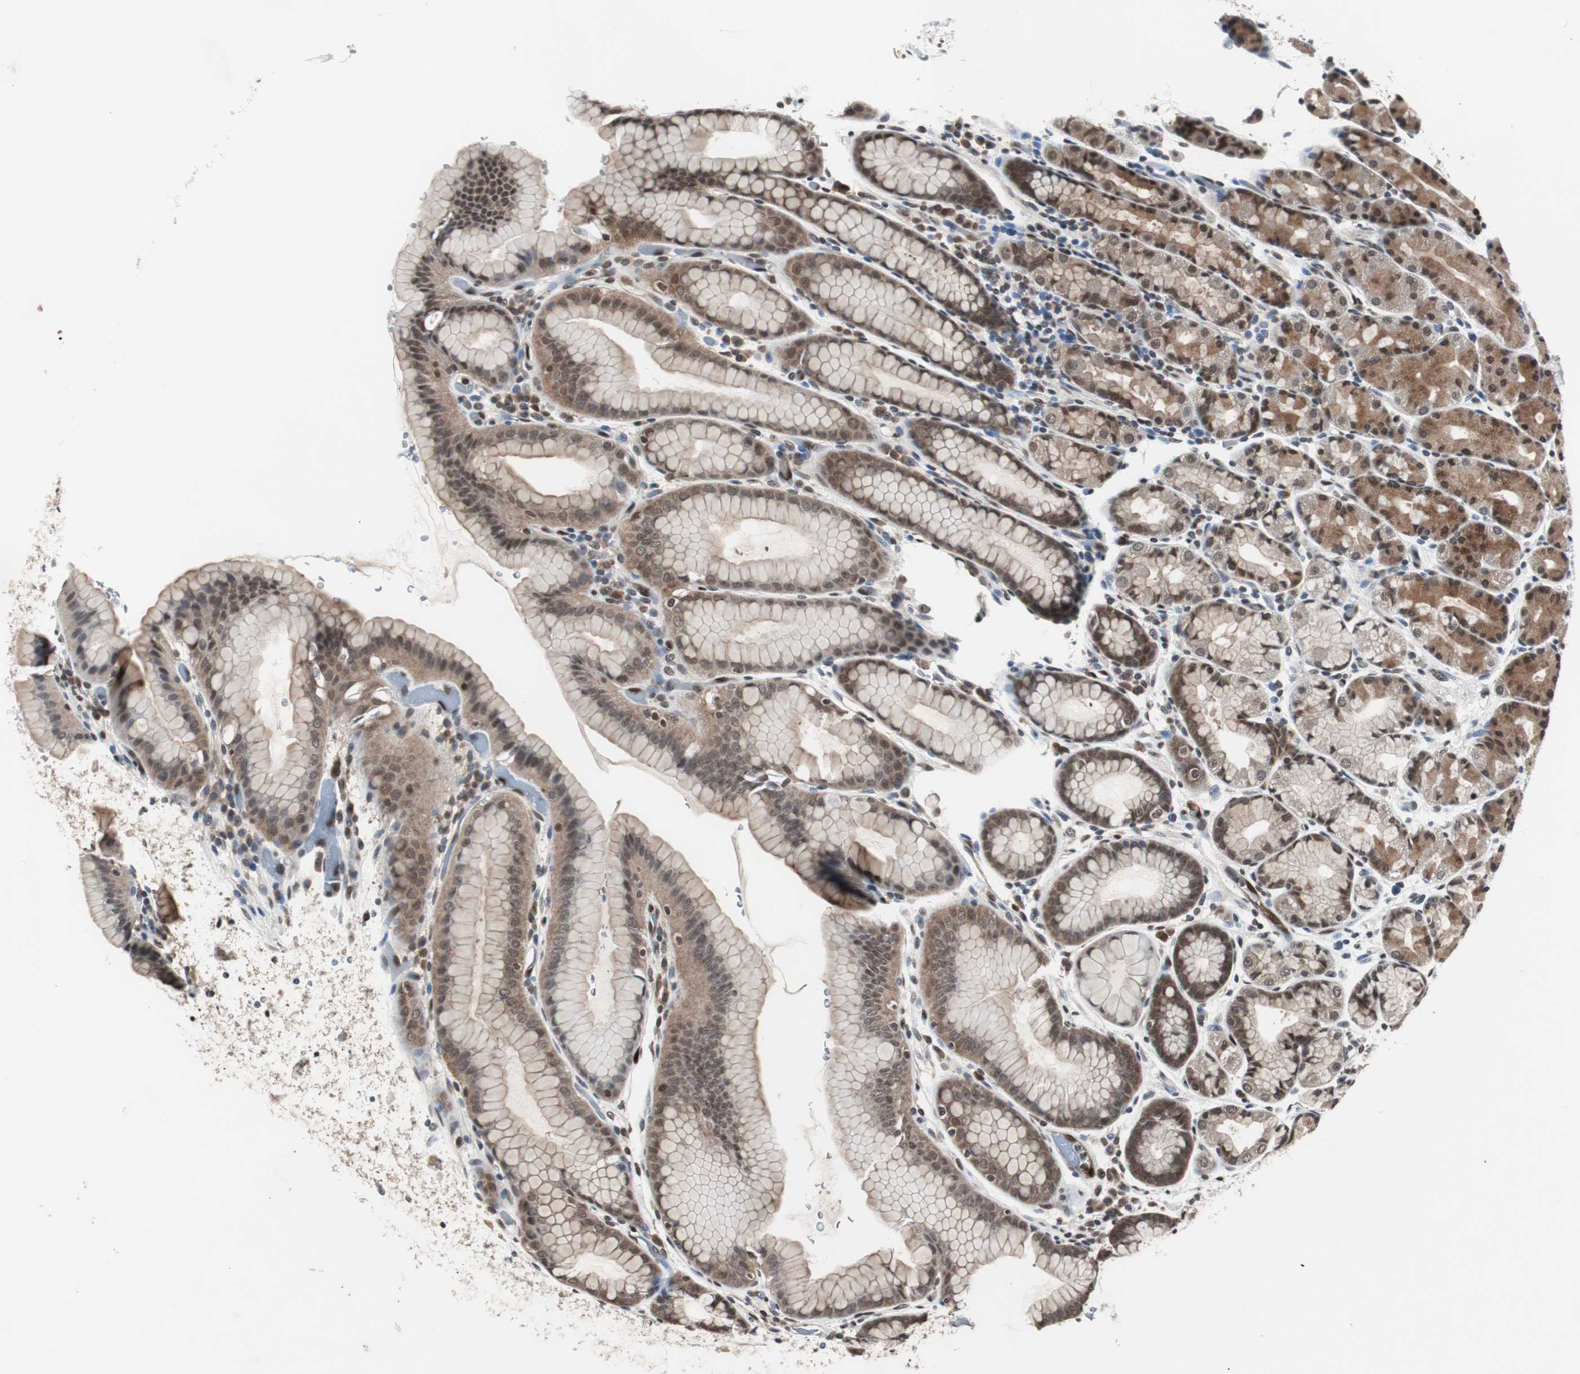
{"staining": {"intensity": "strong", "quantity": "25%-75%", "location": "cytoplasmic/membranous"}, "tissue": "stomach", "cell_type": "Glandular cells", "image_type": "normal", "snomed": [{"axis": "morphology", "description": "Normal tissue, NOS"}, {"axis": "topography", "description": "Stomach, upper"}], "caption": "Immunohistochemistry micrograph of unremarkable stomach: stomach stained using immunohistochemistry displays high levels of strong protein expression localized specifically in the cytoplasmic/membranous of glandular cells, appearing as a cytoplasmic/membranous brown color.", "gene": "SMAD1", "patient": {"sex": "male", "age": 68}}